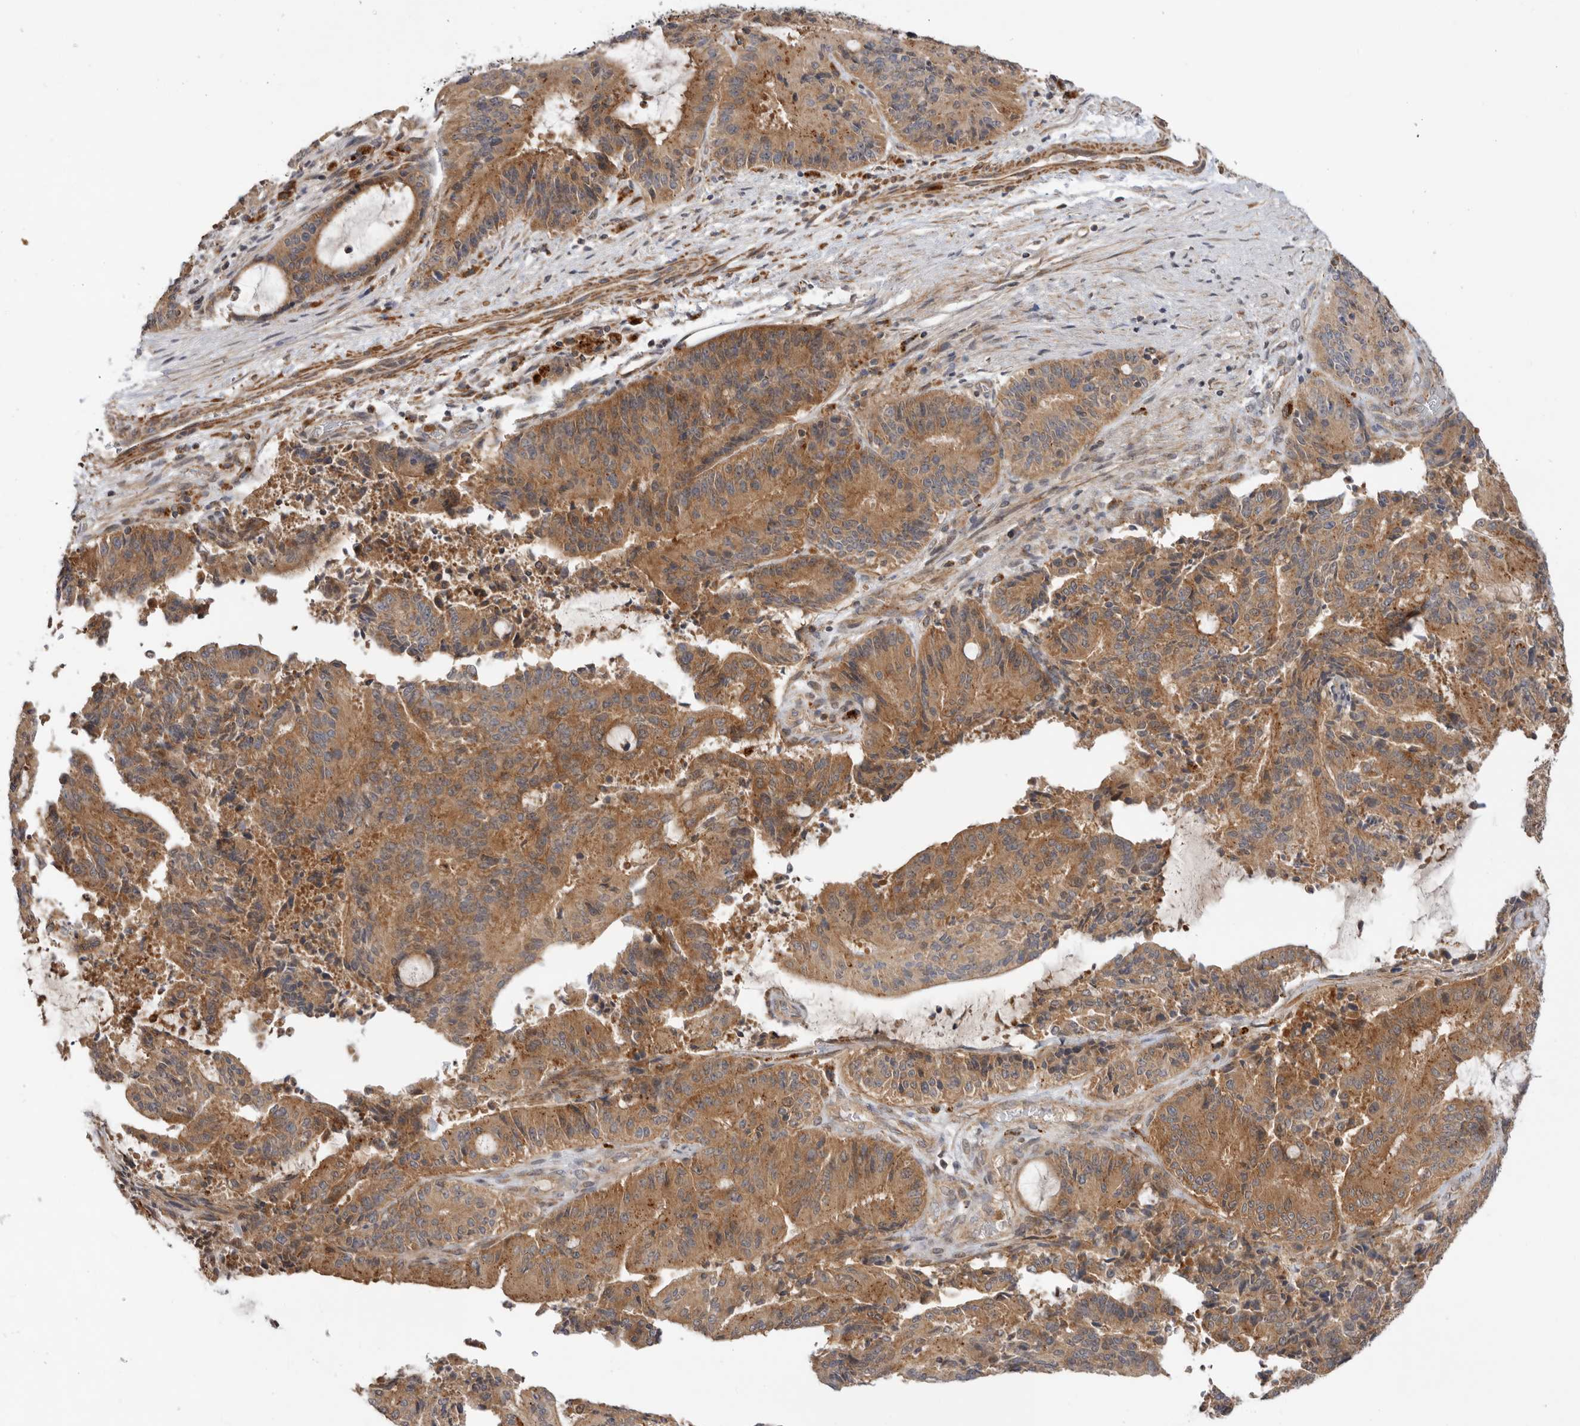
{"staining": {"intensity": "moderate", "quantity": ">75%", "location": "cytoplasmic/membranous"}, "tissue": "liver cancer", "cell_type": "Tumor cells", "image_type": "cancer", "snomed": [{"axis": "morphology", "description": "Normal tissue, NOS"}, {"axis": "morphology", "description": "Cholangiocarcinoma"}, {"axis": "topography", "description": "Liver"}, {"axis": "topography", "description": "Peripheral nerve tissue"}], "caption": "This photomicrograph demonstrates immunohistochemistry staining of human cholangiocarcinoma (liver), with medium moderate cytoplasmic/membranous expression in approximately >75% of tumor cells.", "gene": "GNE", "patient": {"sex": "female", "age": 73}}